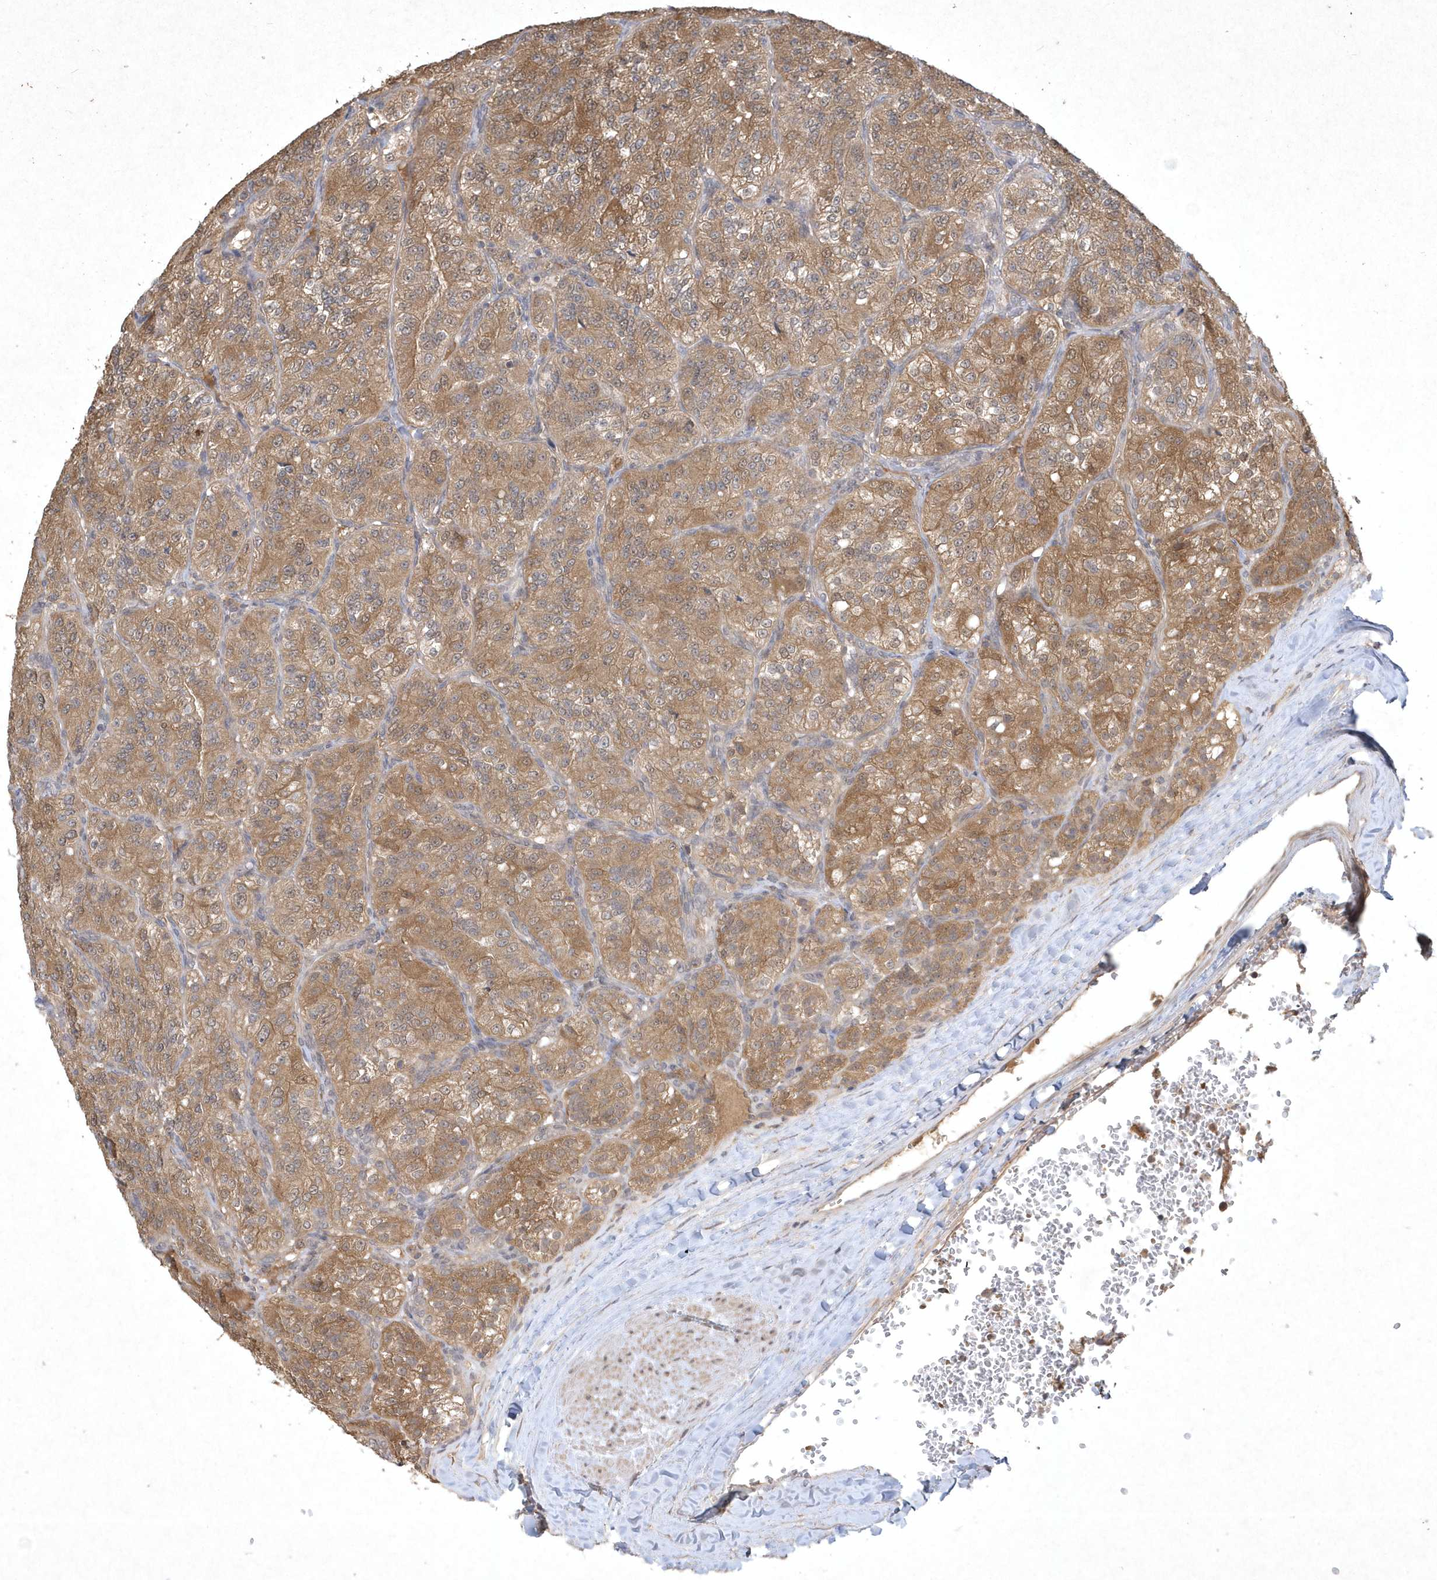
{"staining": {"intensity": "moderate", "quantity": ">75%", "location": "cytoplasmic/membranous"}, "tissue": "renal cancer", "cell_type": "Tumor cells", "image_type": "cancer", "snomed": [{"axis": "morphology", "description": "Adenocarcinoma, NOS"}, {"axis": "topography", "description": "Kidney"}], "caption": "Tumor cells exhibit medium levels of moderate cytoplasmic/membranous staining in about >75% of cells in human renal cancer (adenocarcinoma).", "gene": "AKR7A2", "patient": {"sex": "female", "age": 63}}